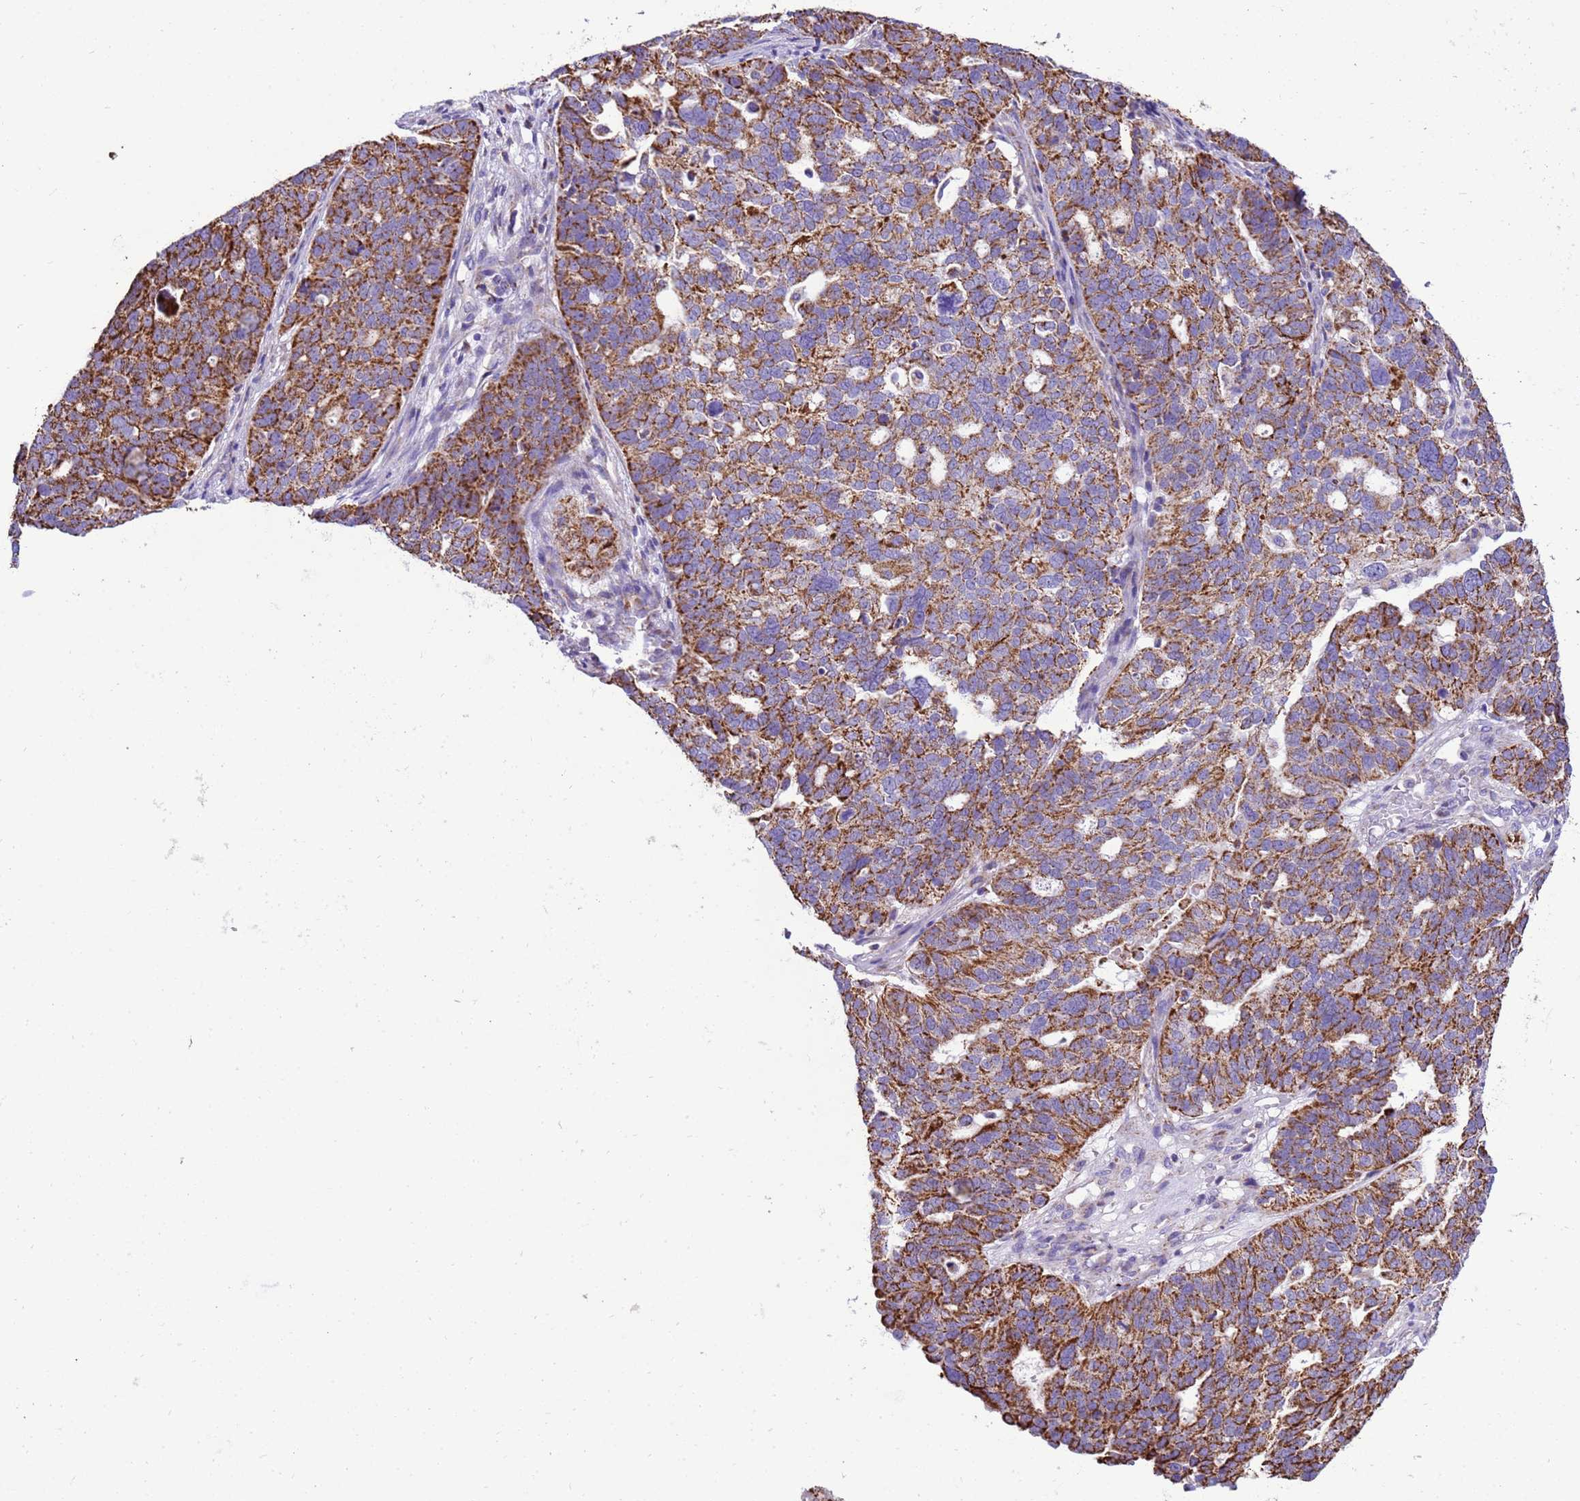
{"staining": {"intensity": "strong", "quantity": ">75%", "location": "cytoplasmic/membranous"}, "tissue": "ovarian cancer", "cell_type": "Tumor cells", "image_type": "cancer", "snomed": [{"axis": "morphology", "description": "Cystadenocarcinoma, serous, NOS"}, {"axis": "topography", "description": "Ovary"}], "caption": "Immunohistochemical staining of serous cystadenocarcinoma (ovarian) demonstrates high levels of strong cytoplasmic/membranous expression in approximately >75% of tumor cells.", "gene": "RNF165", "patient": {"sex": "female", "age": 59}}